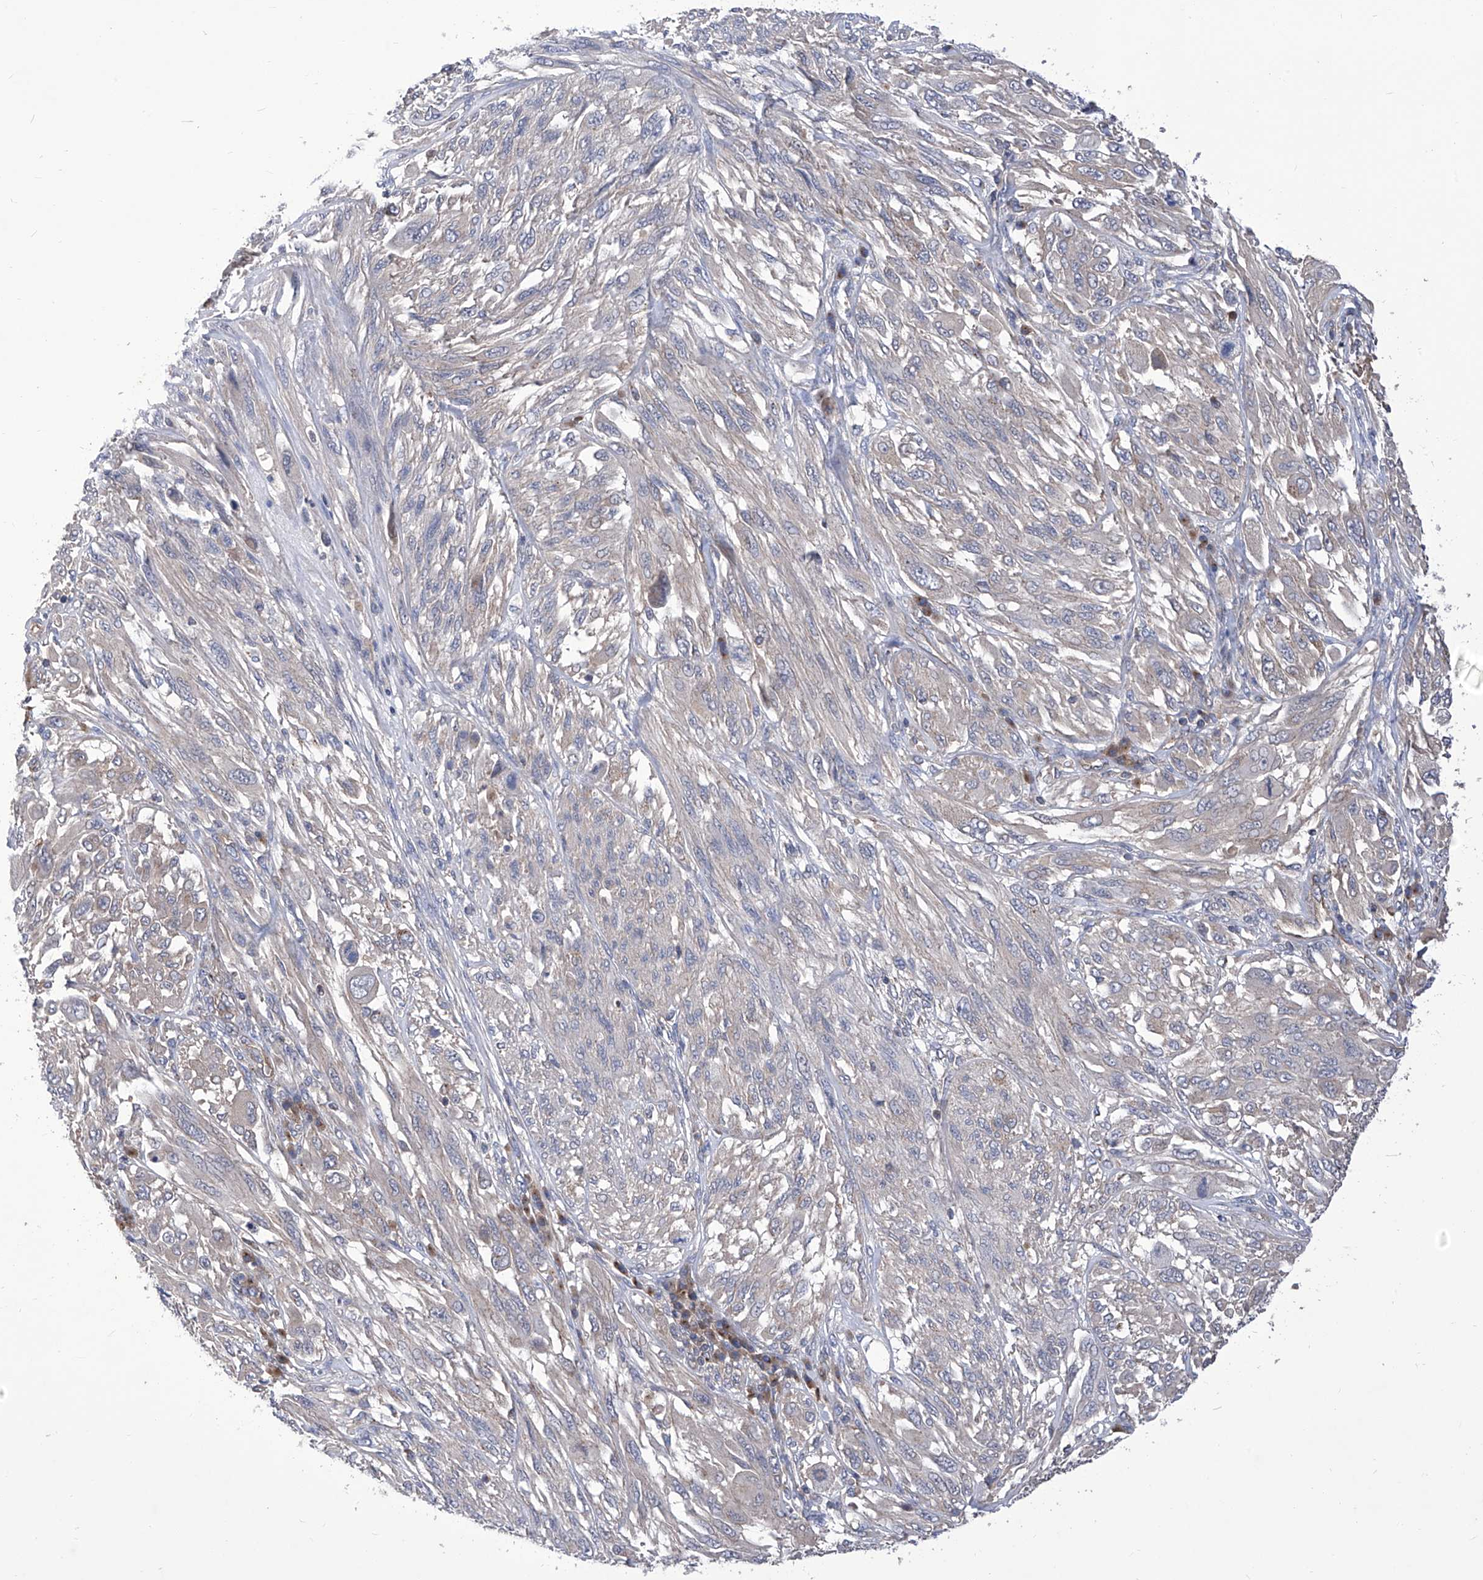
{"staining": {"intensity": "negative", "quantity": "none", "location": "none"}, "tissue": "melanoma", "cell_type": "Tumor cells", "image_type": "cancer", "snomed": [{"axis": "morphology", "description": "Malignant melanoma, NOS"}, {"axis": "topography", "description": "Skin"}], "caption": "IHC histopathology image of malignant melanoma stained for a protein (brown), which displays no staining in tumor cells.", "gene": "TJAP1", "patient": {"sex": "female", "age": 91}}